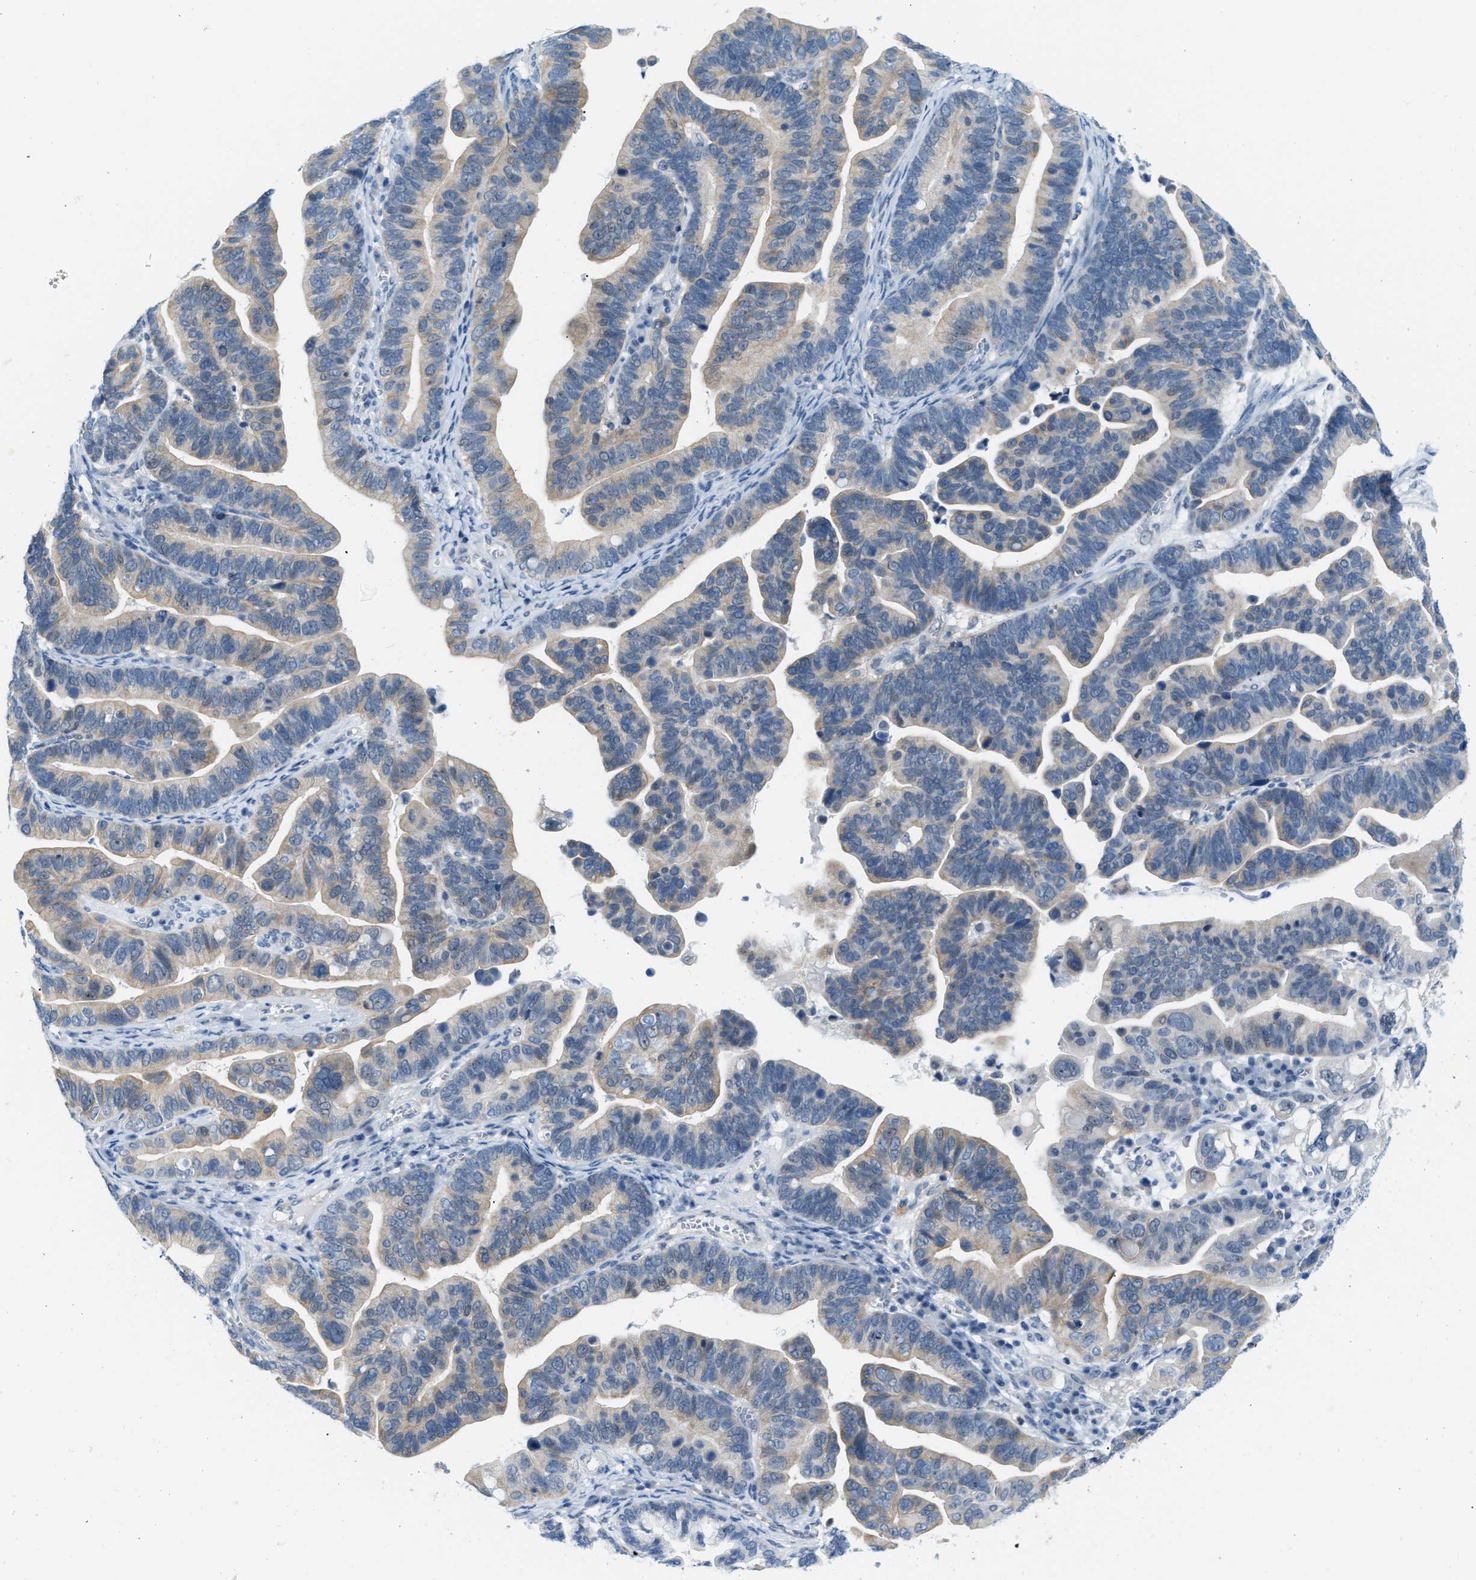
{"staining": {"intensity": "weak", "quantity": "<25%", "location": "cytoplasmic/membranous"}, "tissue": "ovarian cancer", "cell_type": "Tumor cells", "image_type": "cancer", "snomed": [{"axis": "morphology", "description": "Cystadenocarcinoma, serous, NOS"}, {"axis": "topography", "description": "Ovary"}], "caption": "Immunohistochemistry (IHC) photomicrograph of ovarian serous cystadenocarcinoma stained for a protein (brown), which shows no positivity in tumor cells.", "gene": "PHRF1", "patient": {"sex": "female", "age": 56}}